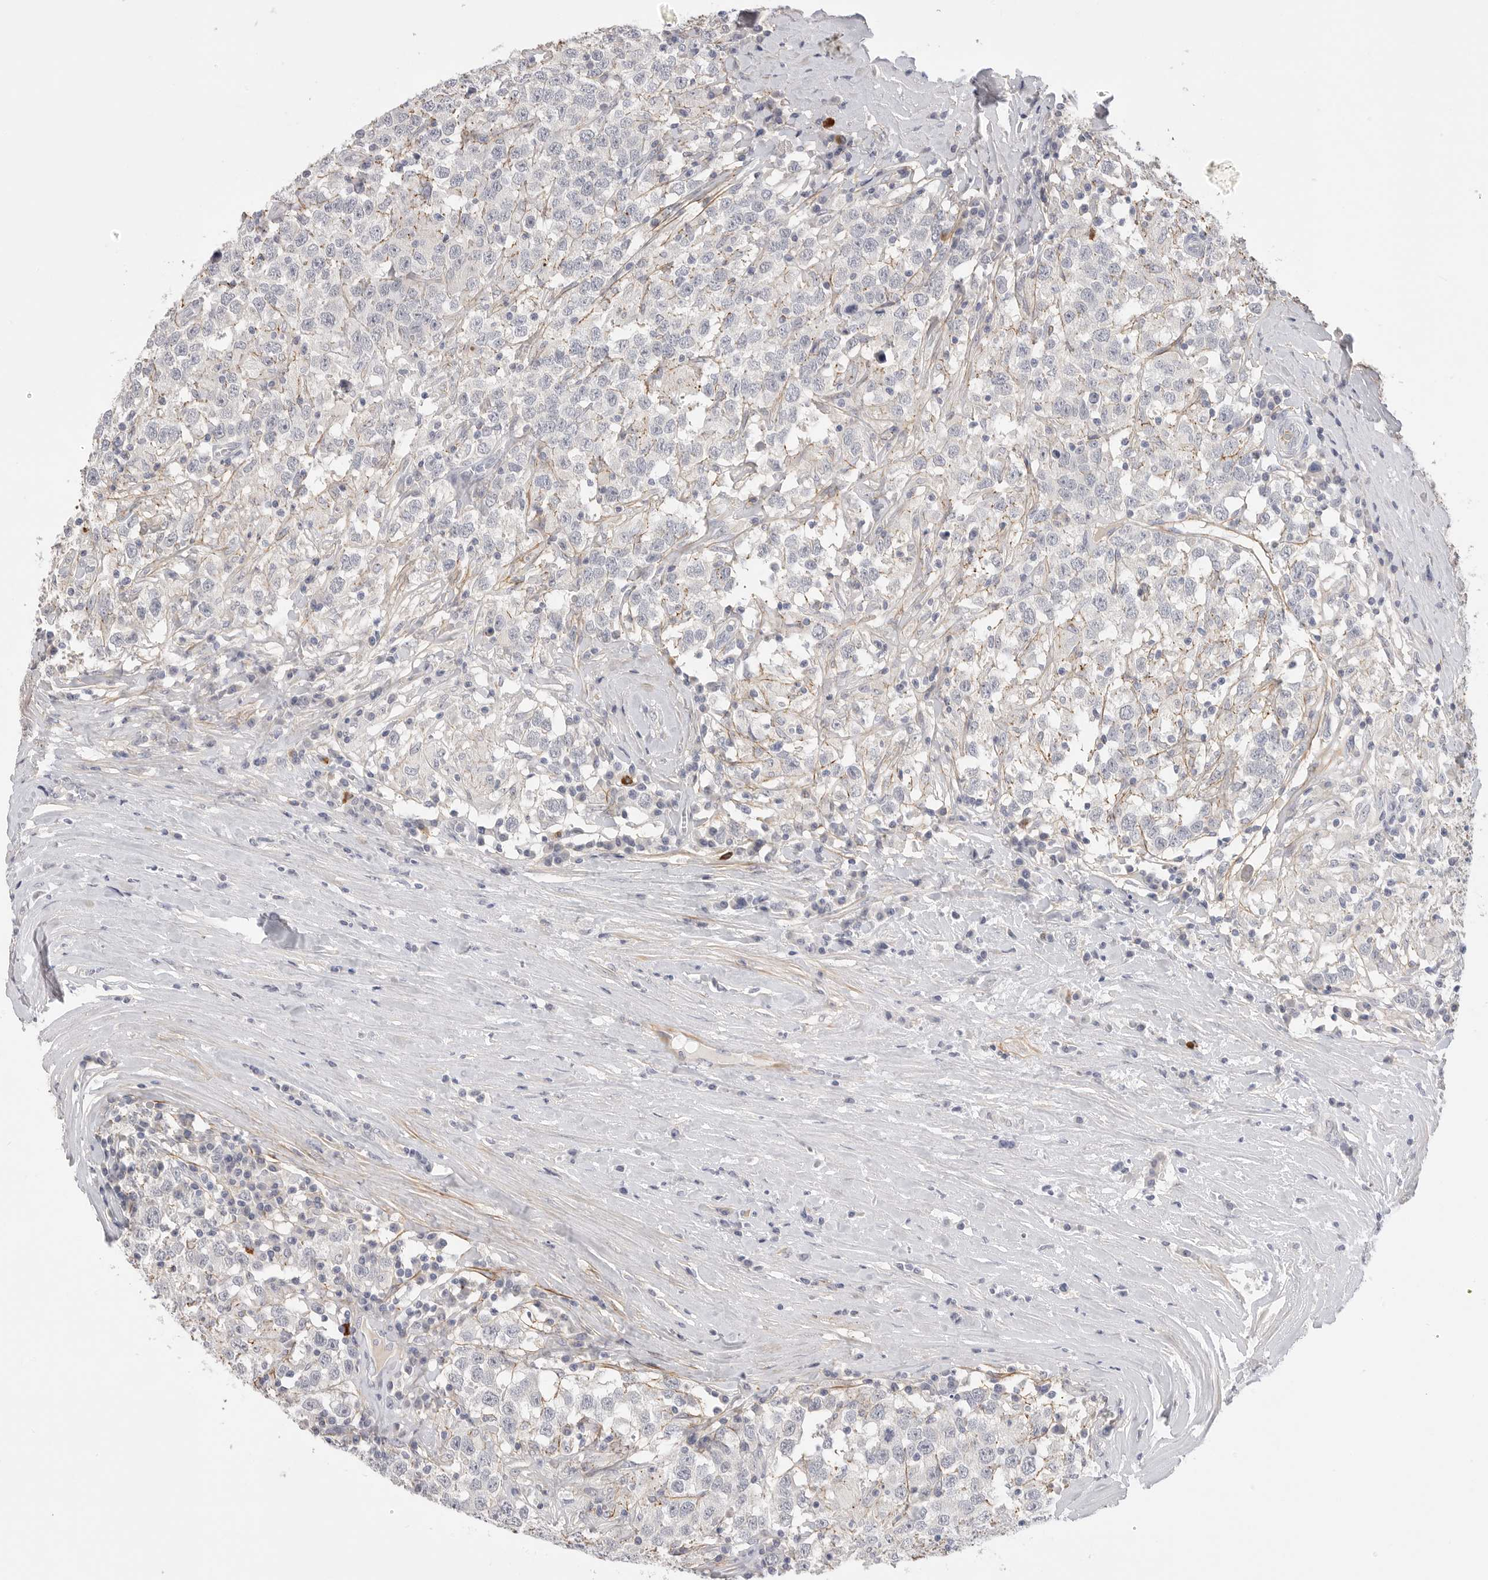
{"staining": {"intensity": "negative", "quantity": "none", "location": "none"}, "tissue": "testis cancer", "cell_type": "Tumor cells", "image_type": "cancer", "snomed": [{"axis": "morphology", "description": "Seminoma, NOS"}, {"axis": "topography", "description": "Testis"}], "caption": "High power microscopy histopathology image of an immunohistochemistry micrograph of testis cancer (seminoma), revealing no significant expression in tumor cells.", "gene": "FBN2", "patient": {"sex": "male", "age": 41}}